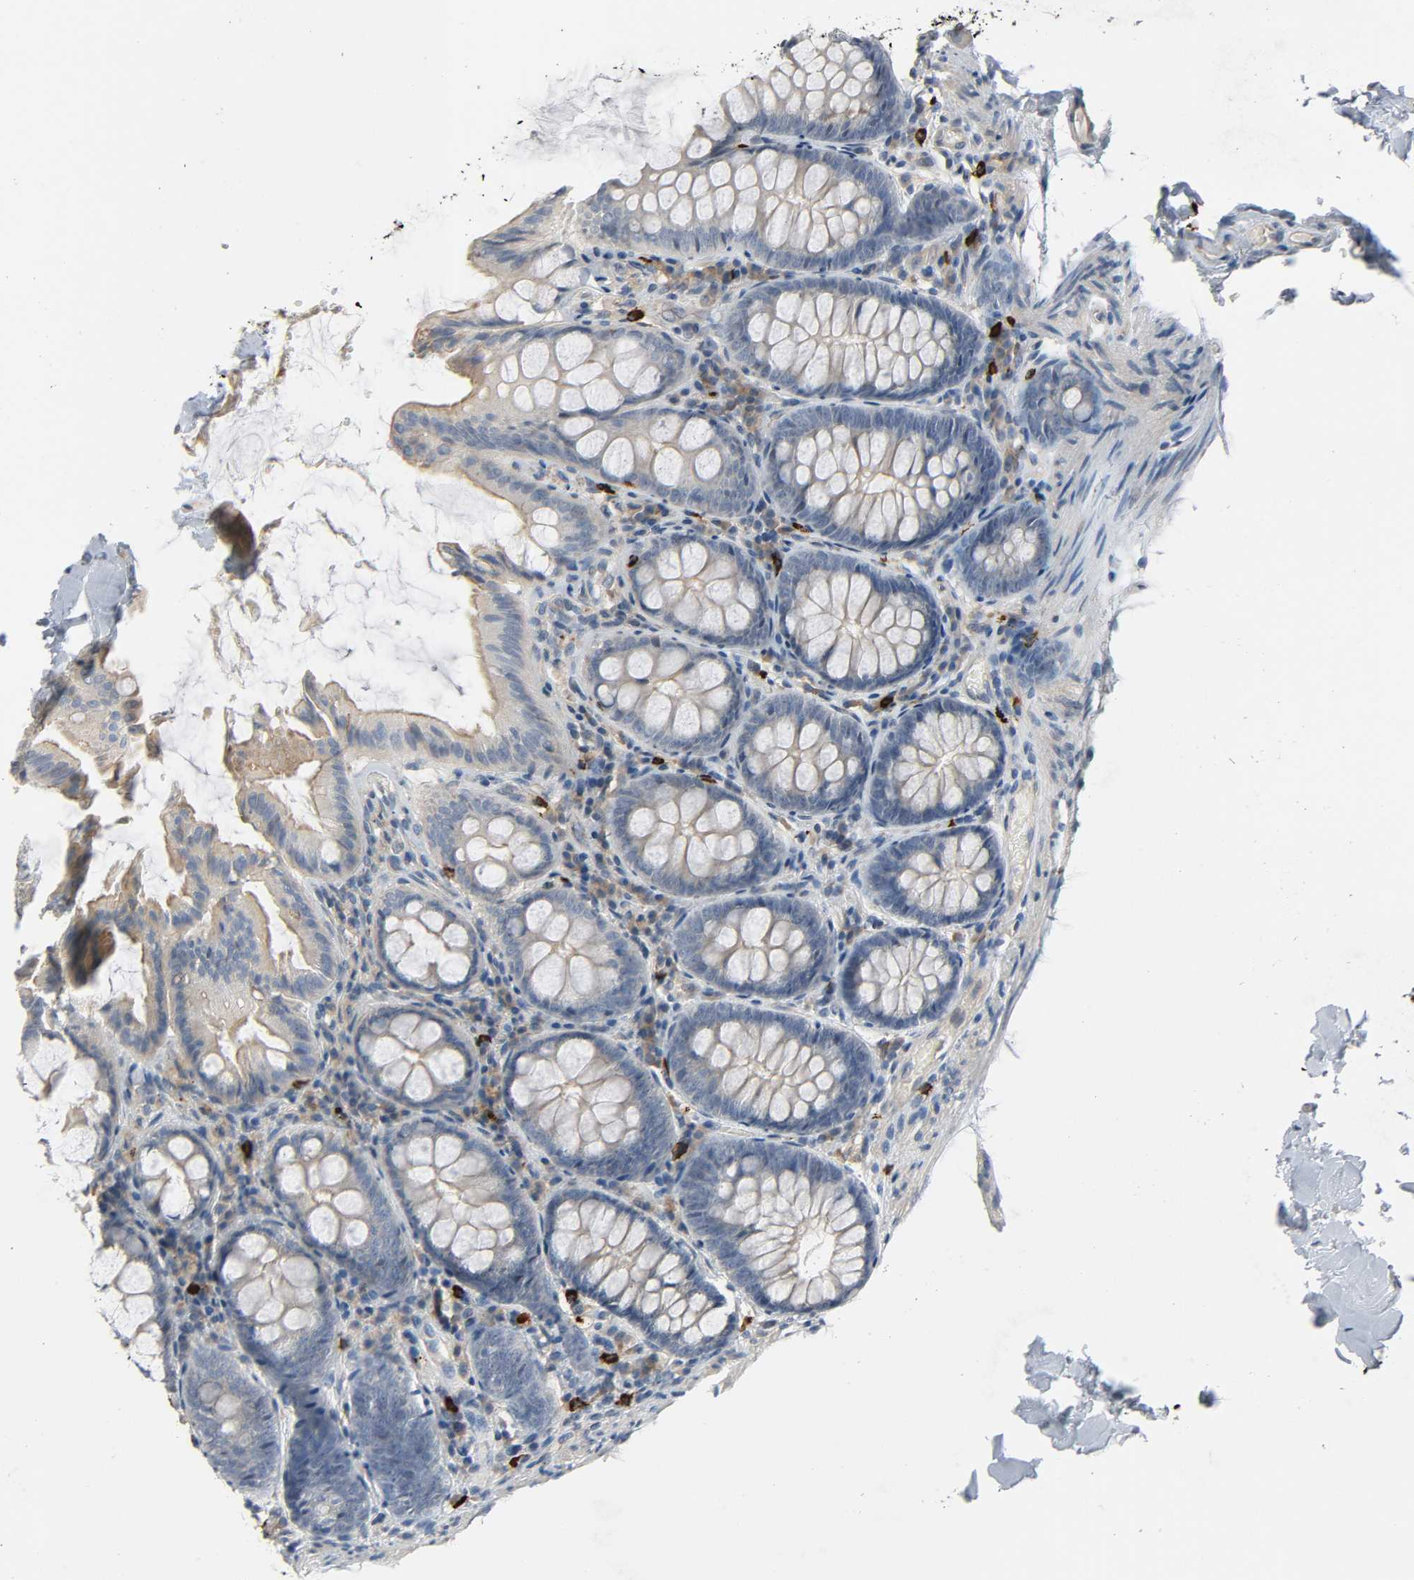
{"staining": {"intensity": "negative", "quantity": "none", "location": "none"}, "tissue": "colon", "cell_type": "Endothelial cells", "image_type": "normal", "snomed": [{"axis": "morphology", "description": "Normal tissue, NOS"}, {"axis": "topography", "description": "Colon"}], "caption": "The micrograph exhibits no staining of endothelial cells in normal colon. The staining is performed using DAB (3,3'-diaminobenzidine) brown chromogen with nuclei counter-stained in using hematoxylin.", "gene": "LIMCH1", "patient": {"sex": "female", "age": 61}}